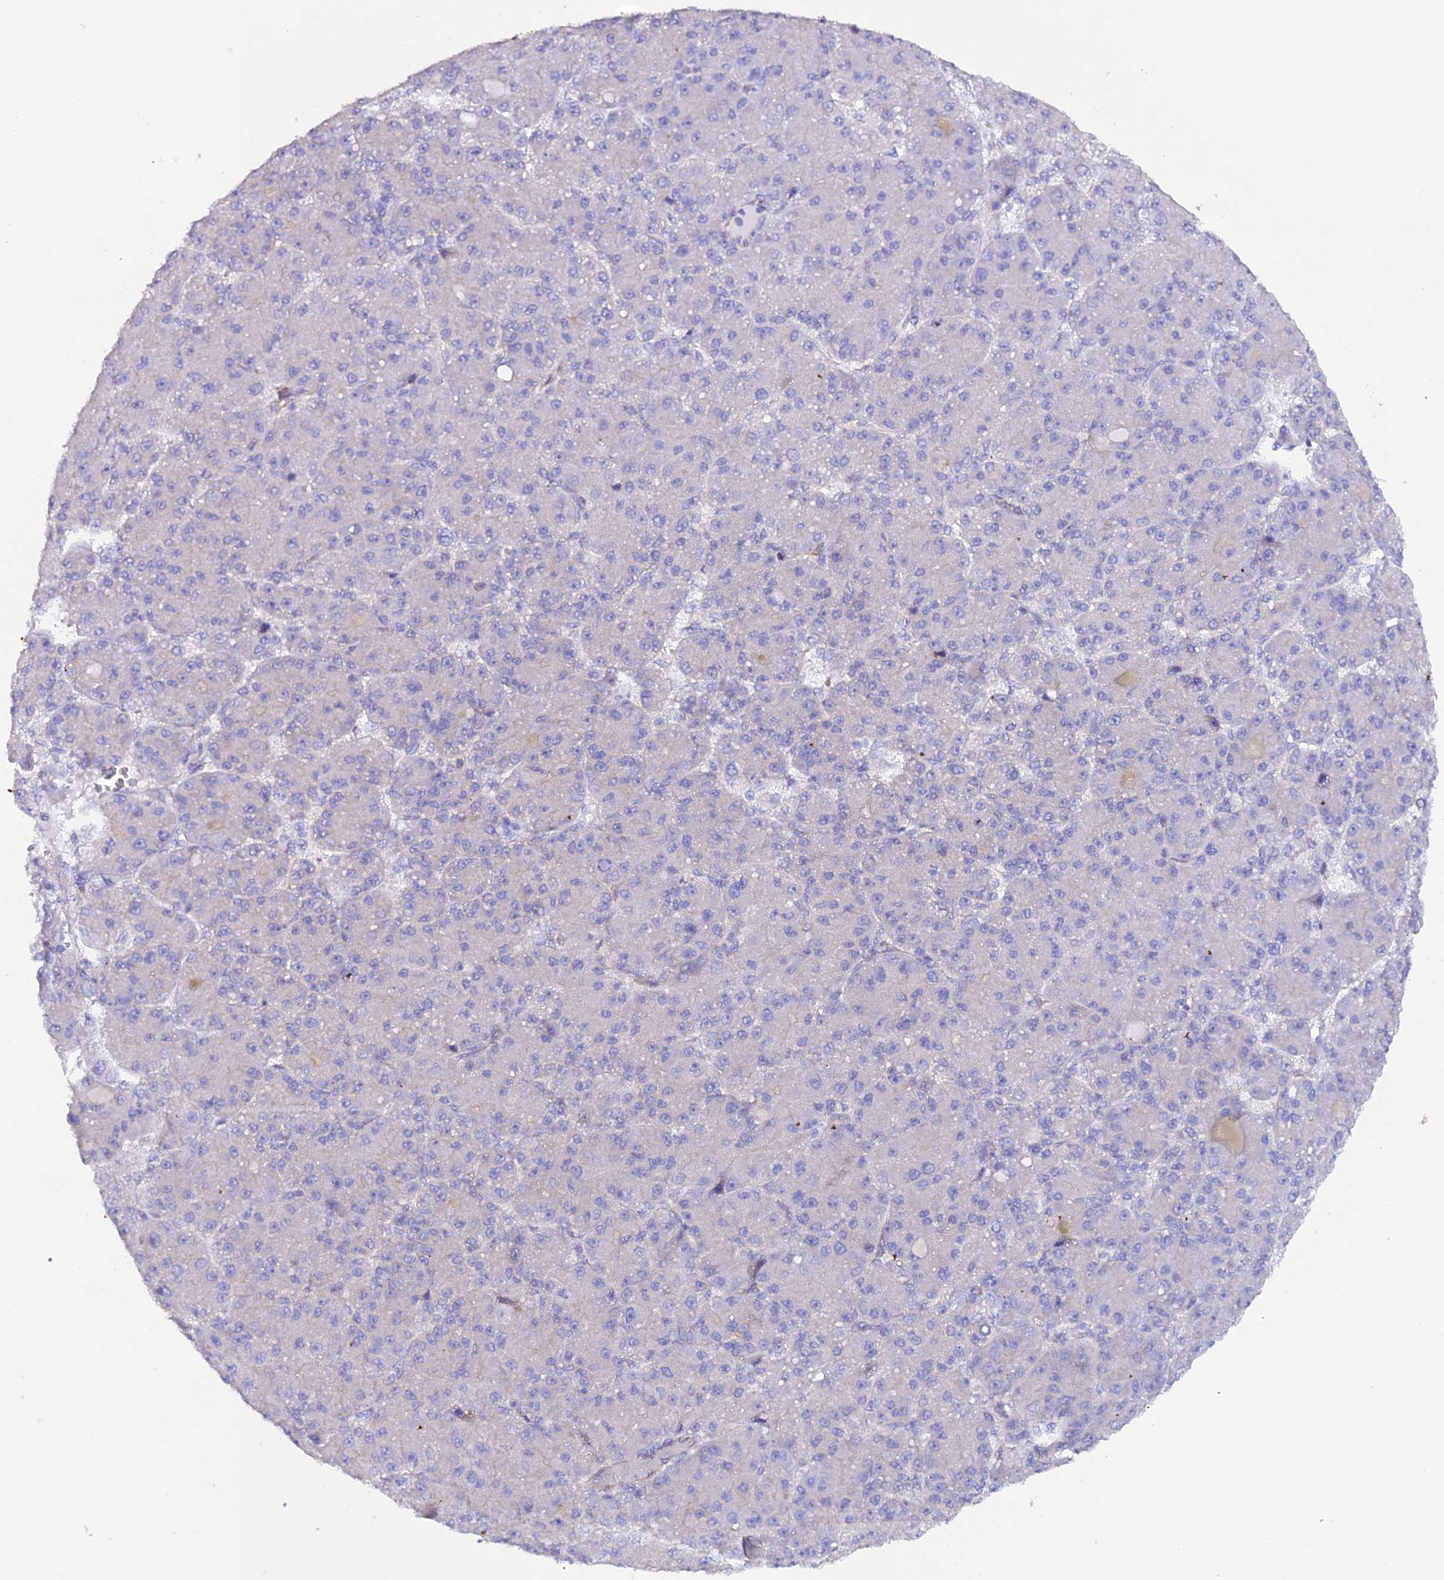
{"staining": {"intensity": "negative", "quantity": "none", "location": "none"}, "tissue": "liver cancer", "cell_type": "Tumor cells", "image_type": "cancer", "snomed": [{"axis": "morphology", "description": "Carcinoma, Hepatocellular, NOS"}, {"axis": "topography", "description": "Liver"}], "caption": "Immunohistochemical staining of human hepatocellular carcinoma (liver) demonstrates no significant staining in tumor cells.", "gene": "CFAP45", "patient": {"sex": "male", "age": 67}}